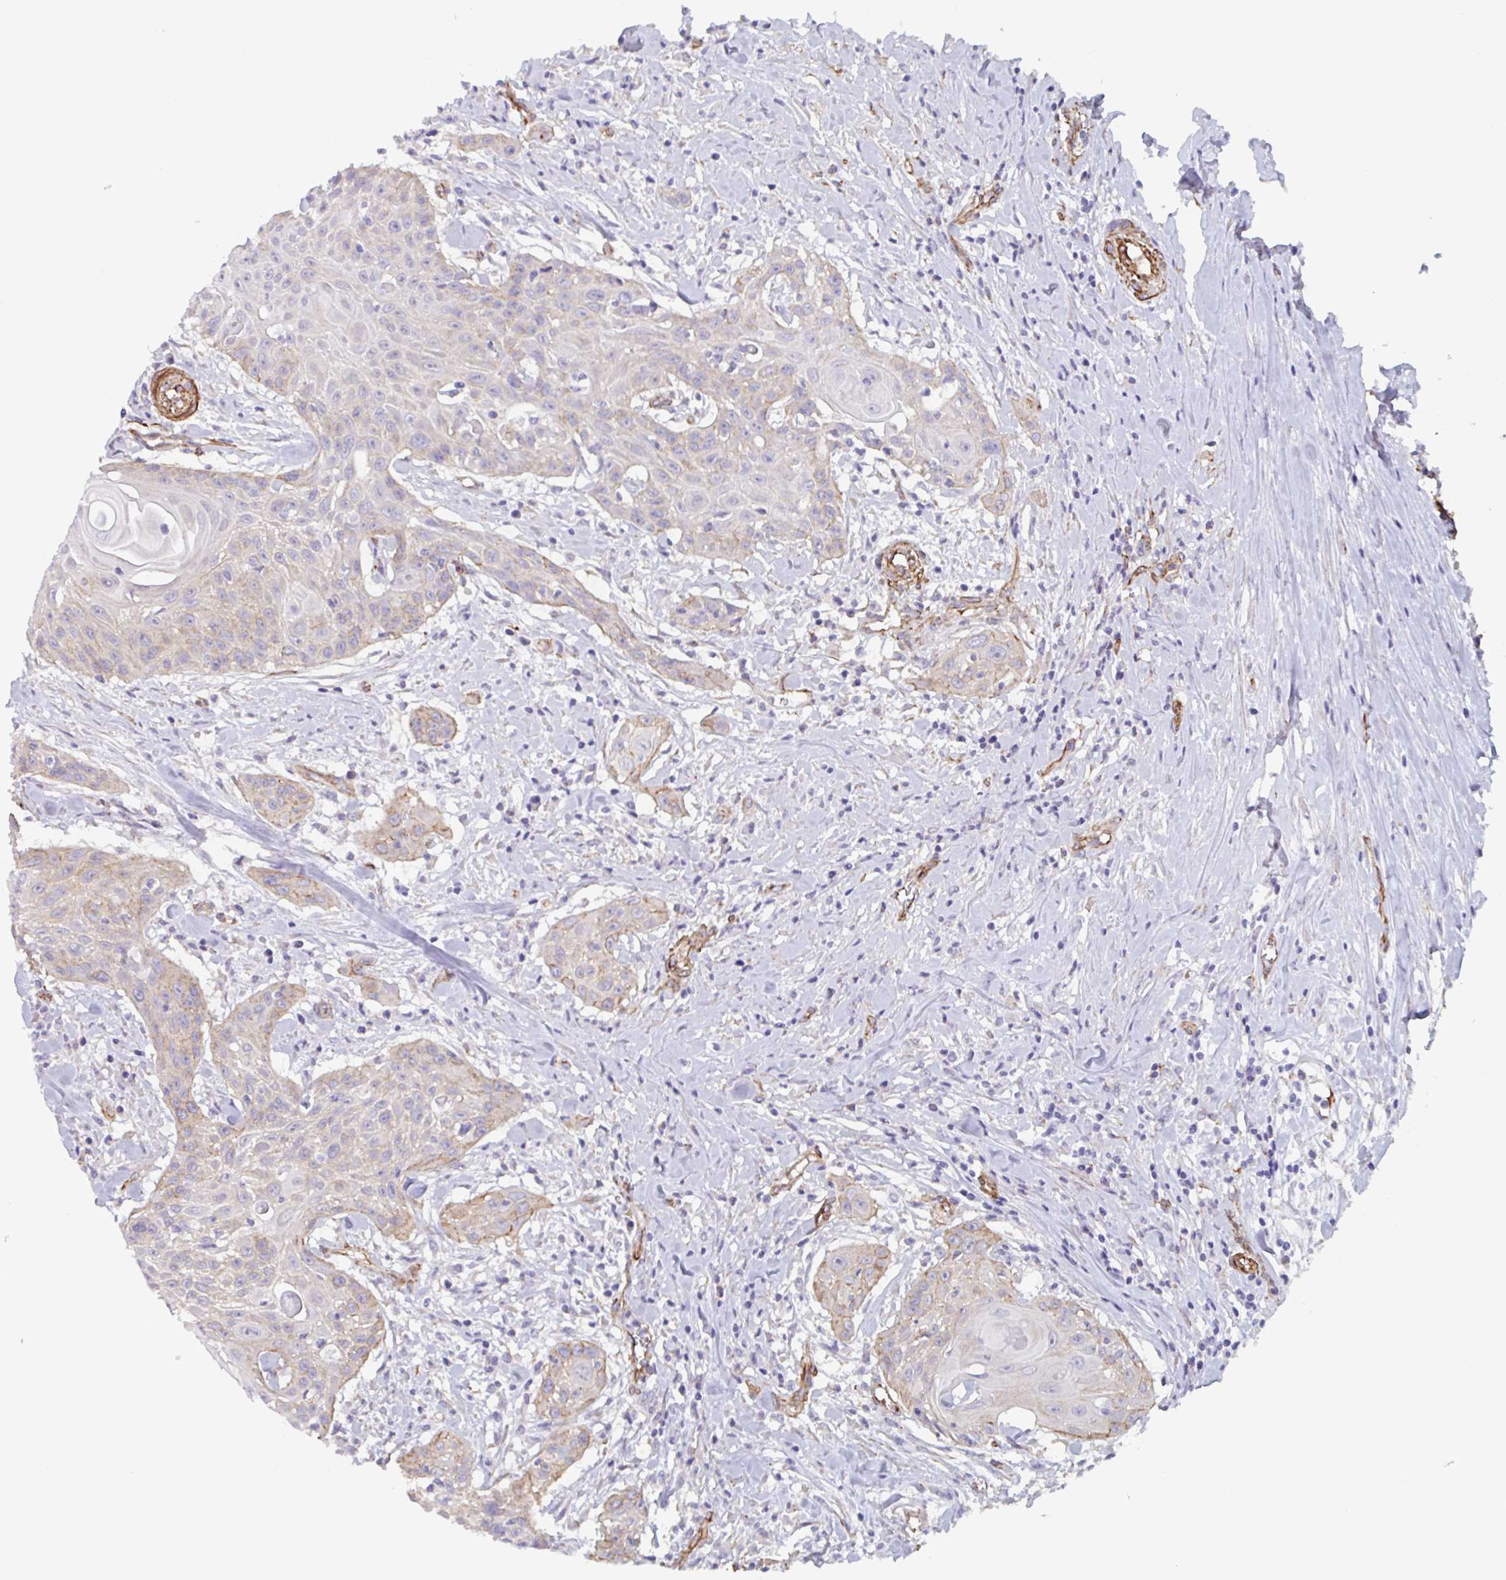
{"staining": {"intensity": "weak", "quantity": "25%-75%", "location": "cytoplasmic/membranous"}, "tissue": "head and neck cancer", "cell_type": "Tumor cells", "image_type": "cancer", "snomed": [{"axis": "morphology", "description": "Squamous cell carcinoma, NOS"}, {"axis": "topography", "description": "Lymph node"}, {"axis": "topography", "description": "Salivary gland"}, {"axis": "topography", "description": "Head-Neck"}], "caption": "Brown immunohistochemical staining in squamous cell carcinoma (head and neck) demonstrates weak cytoplasmic/membranous expression in about 25%-75% of tumor cells.", "gene": "CITED4", "patient": {"sex": "female", "age": 74}}